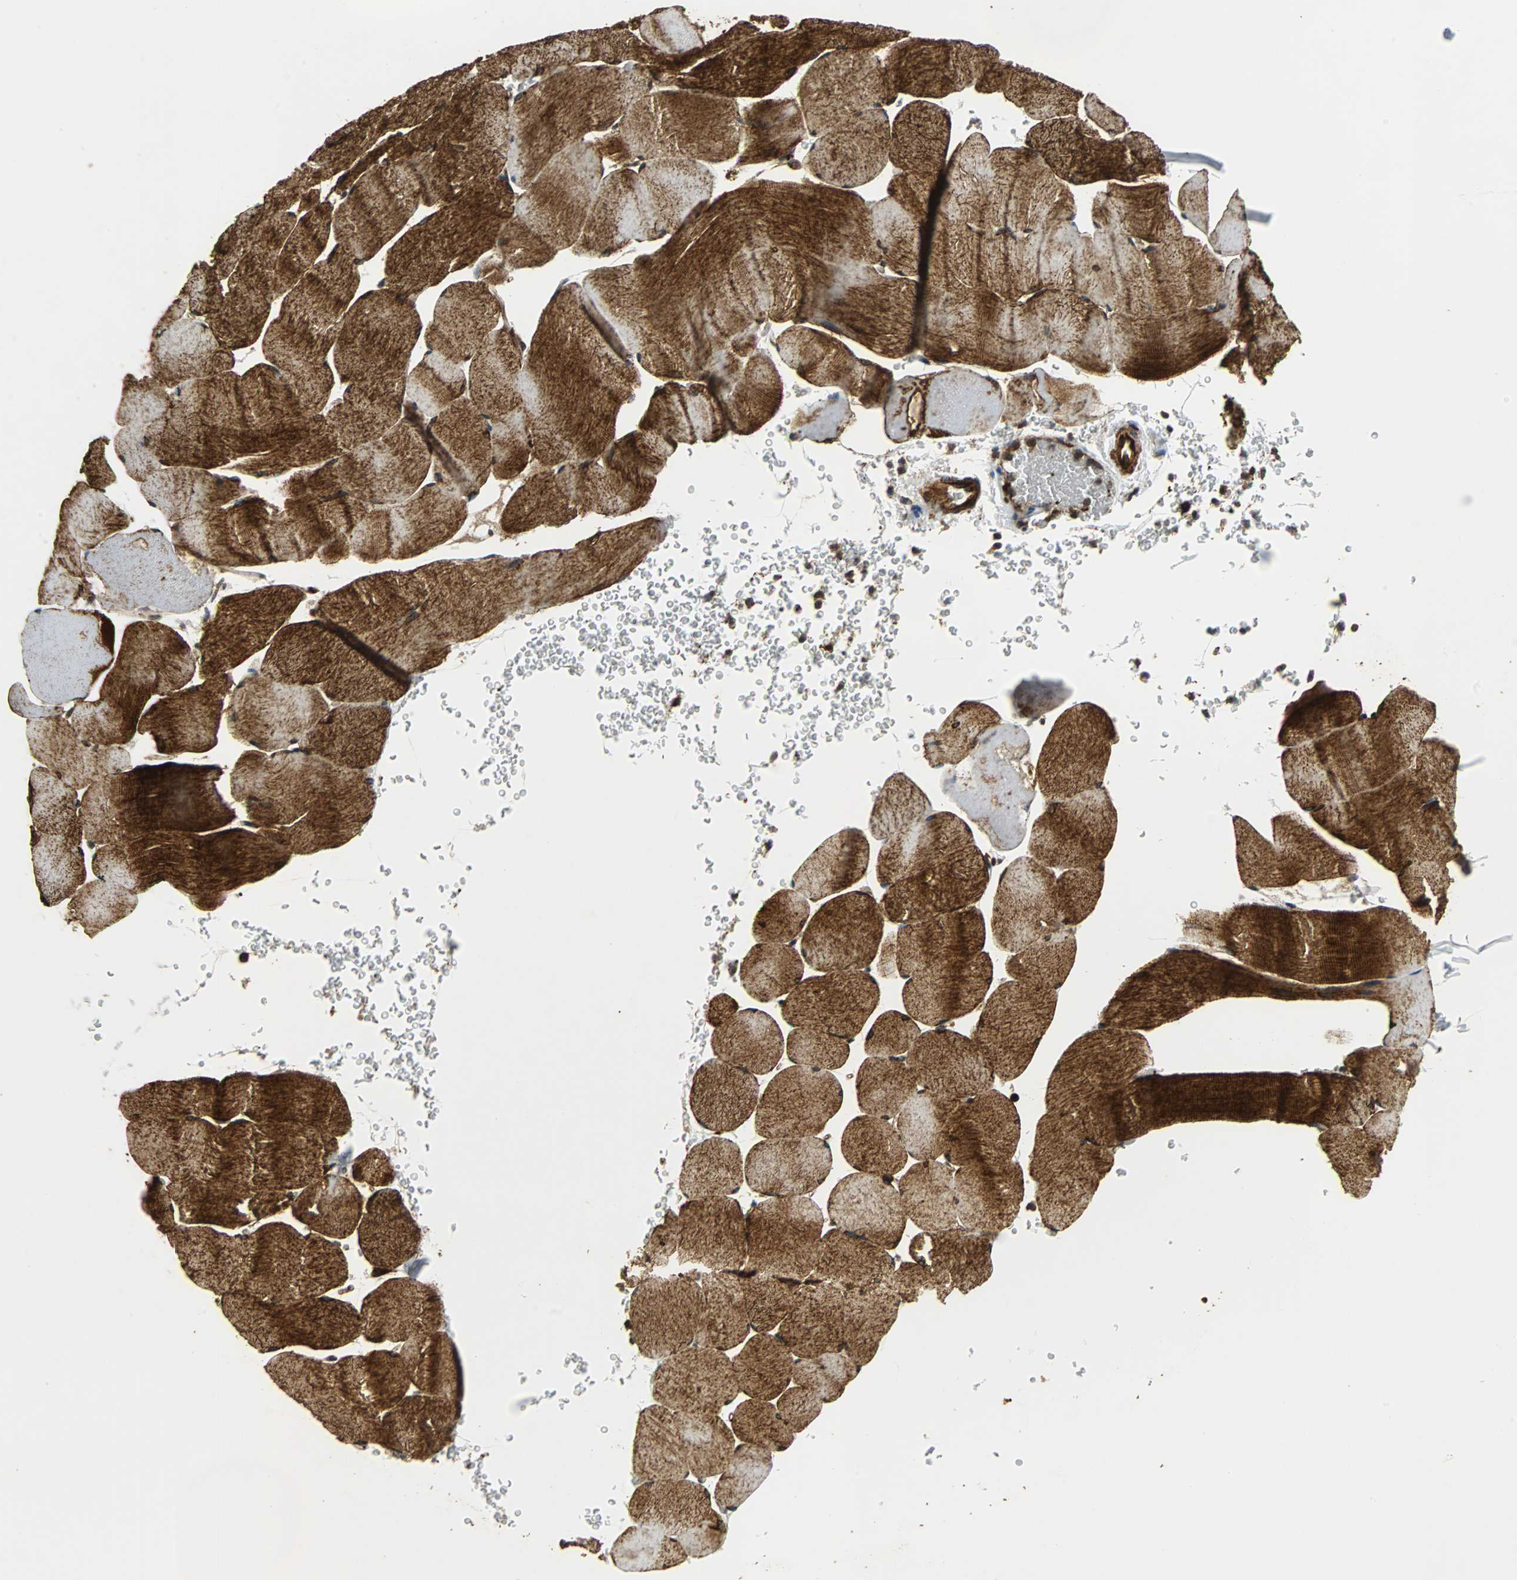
{"staining": {"intensity": "strong", "quantity": ">75%", "location": "cytoplasmic/membranous"}, "tissue": "skeletal muscle", "cell_type": "Myocytes", "image_type": "normal", "snomed": [{"axis": "morphology", "description": "Normal tissue, NOS"}, {"axis": "topography", "description": "Skeletal muscle"}], "caption": "Normal skeletal muscle displays strong cytoplasmic/membranous positivity in approximately >75% of myocytes, visualized by immunohistochemistry. (DAB (3,3'-diaminobenzidine) = brown stain, brightfield microscopy at high magnification).", "gene": "TUBA4A", "patient": {"sex": "male", "age": 62}}